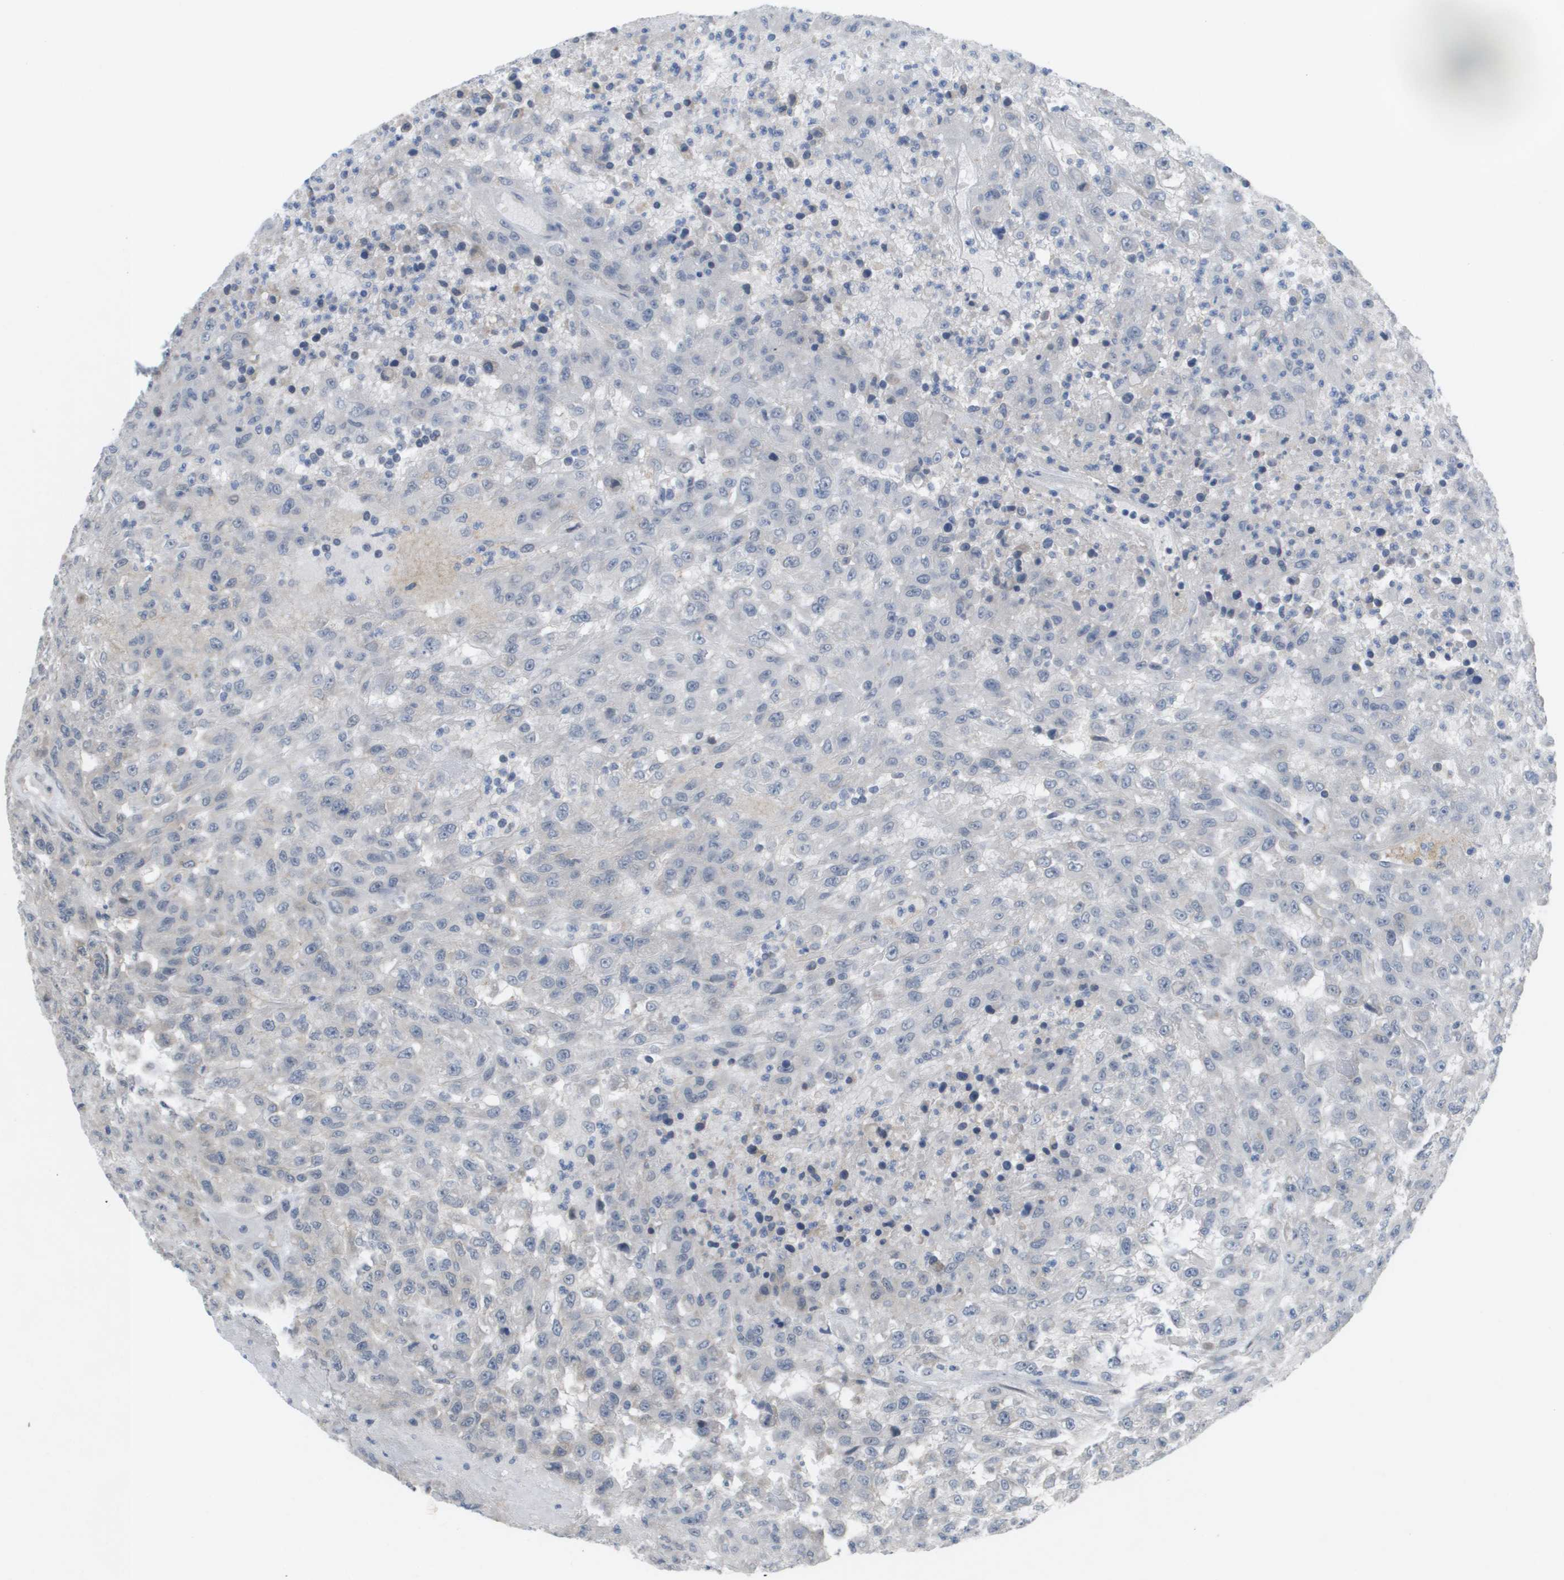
{"staining": {"intensity": "negative", "quantity": "none", "location": "none"}, "tissue": "urothelial cancer", "cell_type": "Tumor cells", "image_type": "cancer", "snomed": [{"axis": "morphology", "description": "Urothelial carcinoma, High grade"}, {"axis": "topography", "description": "Urinary bladder"}], "caption": "Photomicrograph shows no protein expression in tumor cells of urothelial cancer tissue.", "gene": "MARCHF8", "patient": {"sex": "male", "age": 46}}